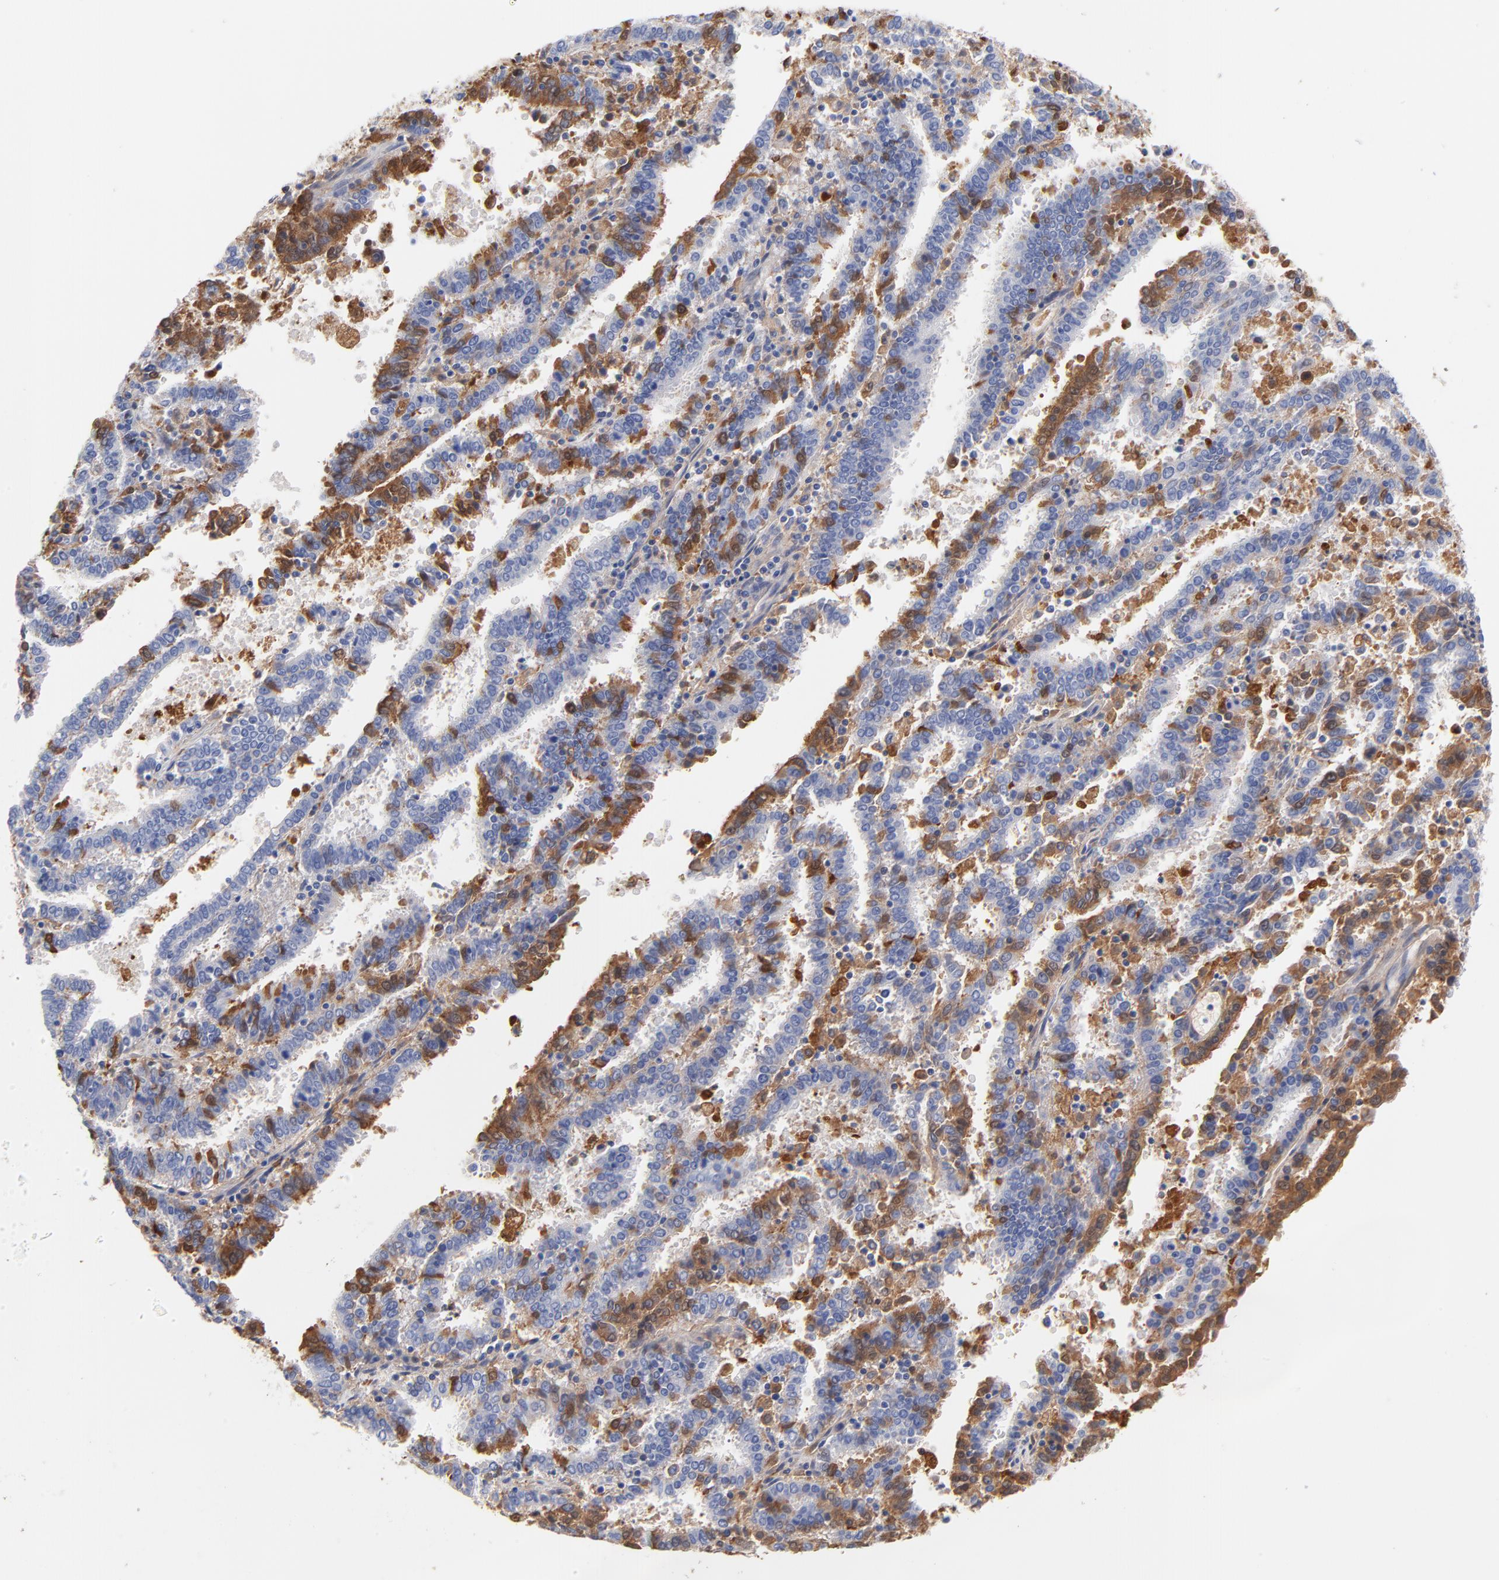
{"staining": {"intensity": "moderate", "quantity": "25%-75%", "location": "cytoplasmic/membranous,nuclear"}, "tissue": "endometrial cancer", "cell_type": "Tumor cells", "image_type": "cancer", "snomed": [{"axis": "morphology", "description": "Adenocarcinoma, NOS"}, {"axis": "topography", "description": "Uterus"}], "caption": "Protein analysis of adenocarcinoma (endometrial) tissue shows moderate cytoplasmic/membranous and nuclear staining in approximately 25%-75% of tumor cells.", "gene": "IGLV3-10", "patient": {"sex": "female", "age": 83}}